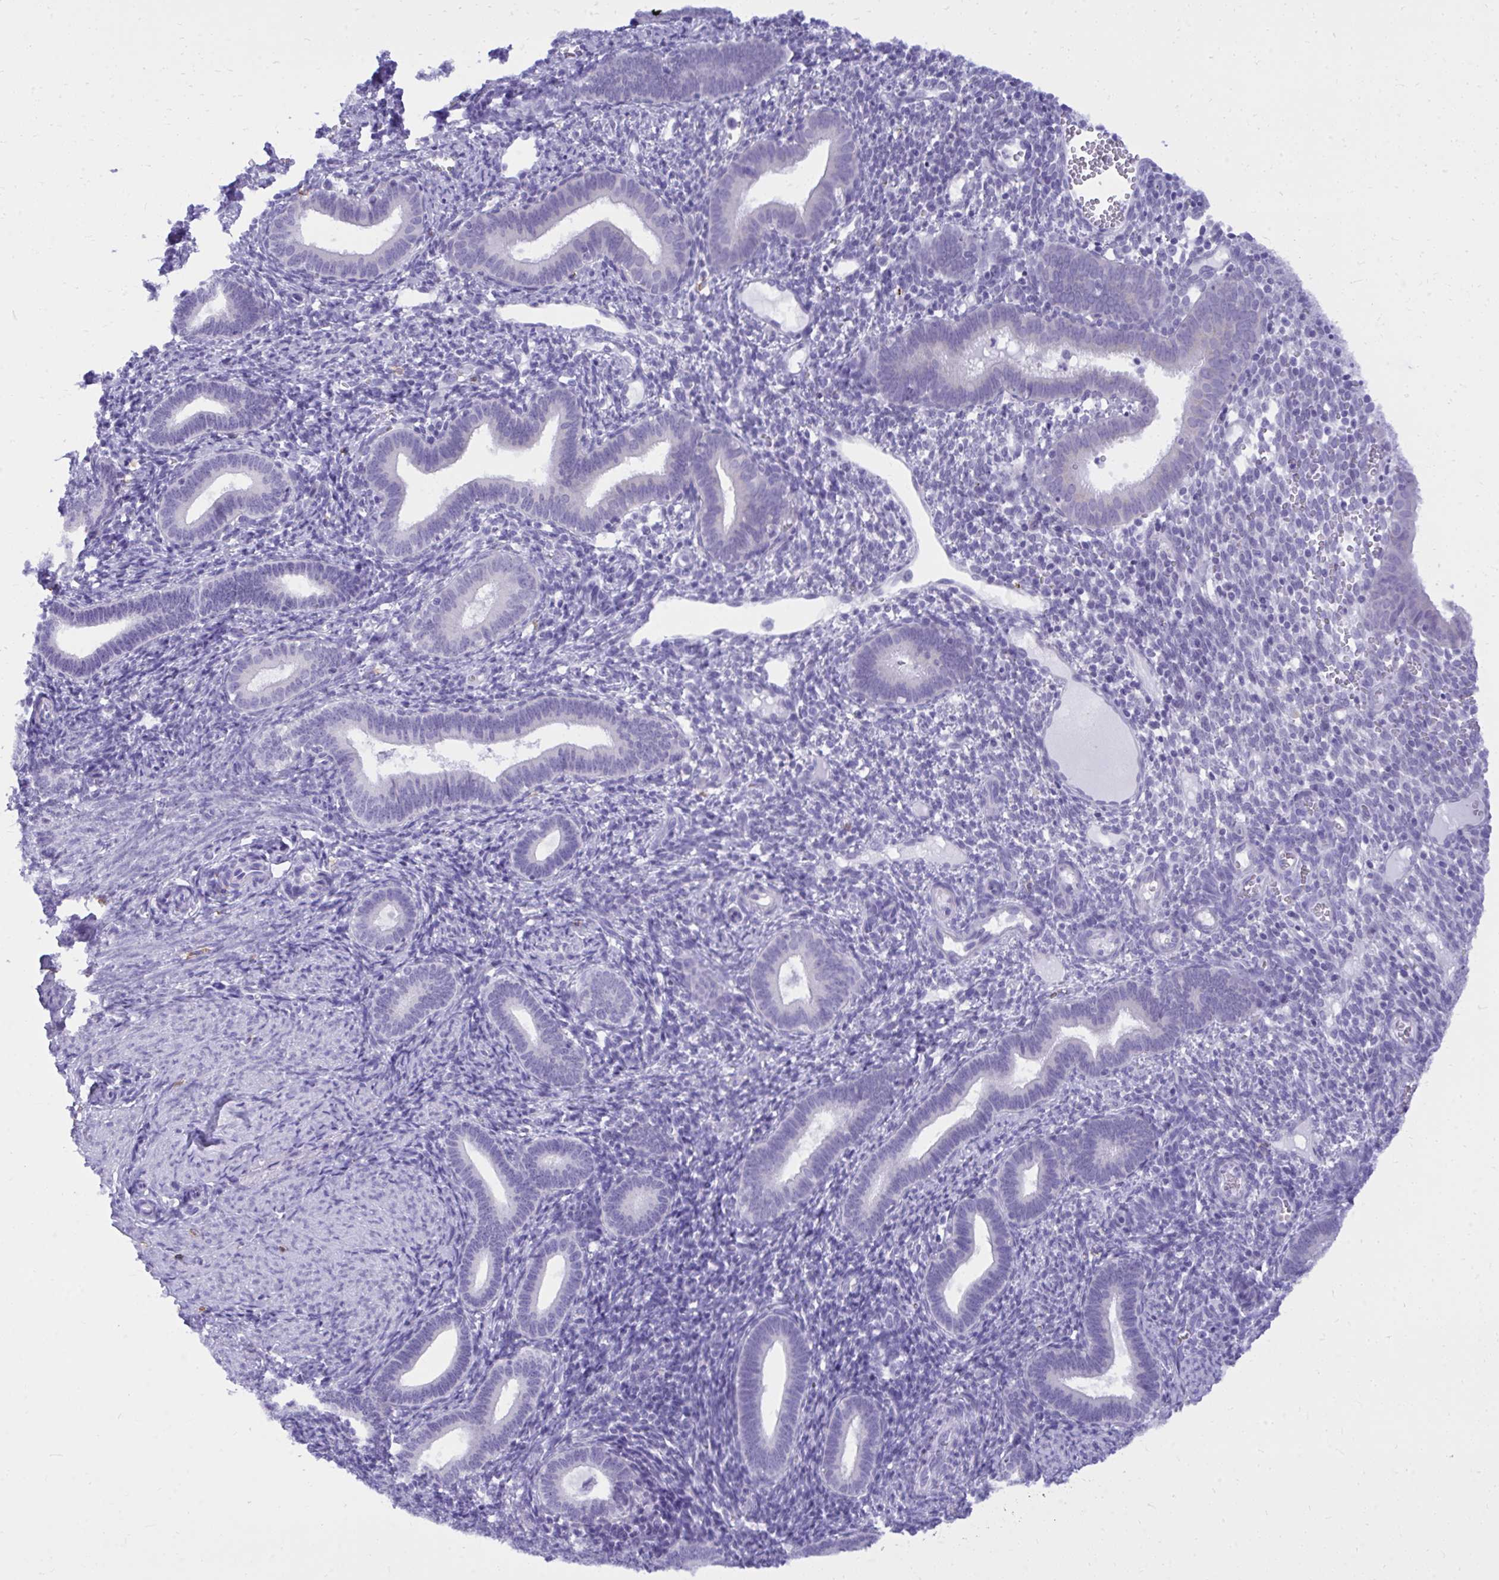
{"staining": {"intensity": "negative", "quantity": "none", "location": "none"}, "tissue": "endometrium", "cell_type": "Cells in endometrial stroma", "image_type": "normal", "snomed": [{"axis": "morphology", "description": "Normal tissue, NOS"}, {"axis": "topography", "description": "Endometrium"}], "caption": "Immunohistochemistry photomicrograph of unremarkable endometrium stained for a protein (brown), which displays no staining in cells in endometrial stroma.", "gene": "PSD", "patient": {"sex": "female", "age": 41}}